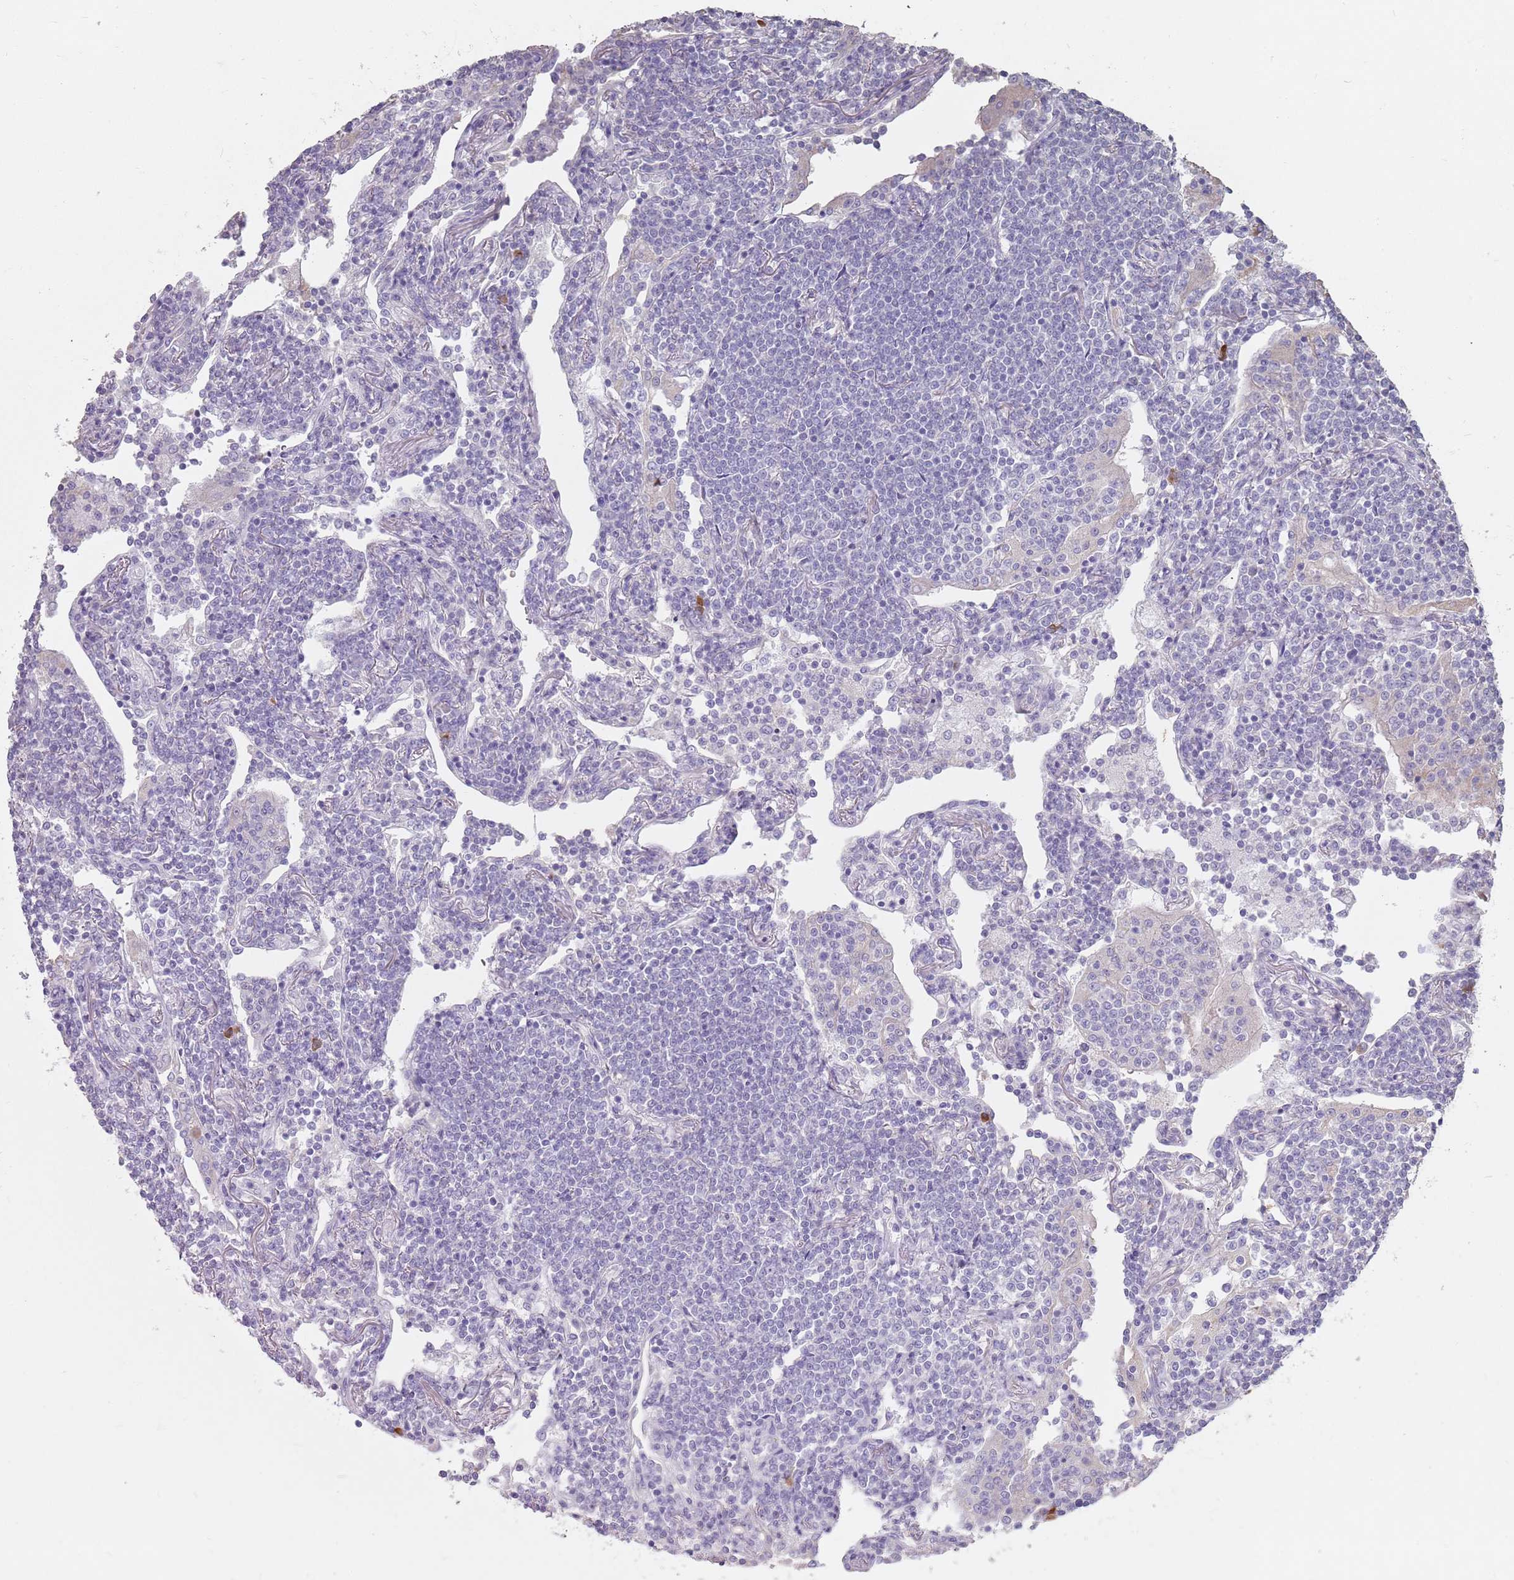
{"staining": {"intensity": "negative", "quantity": "none", "location": "none"}, "tissue": "lymphoma", "cell_type": "Tumor cells", "image_type": "cancer", "snomed": [{"axis": "morphology", "description": "Malignant lymphoma, non-Hodgkin's type, Low grade"}, {"axis": "topography", "description": "Lung"}], "caption": "The micrograph exhibits no staining of tumor cells in malignant lymphoma, non-Hodgkin's type (low-grade). (Brightfield microscopy of DAB immunohistochemistry (IHC) at high magnification).", "gene": "STYK1", "patient": {"sex": "female", "age": 71}}